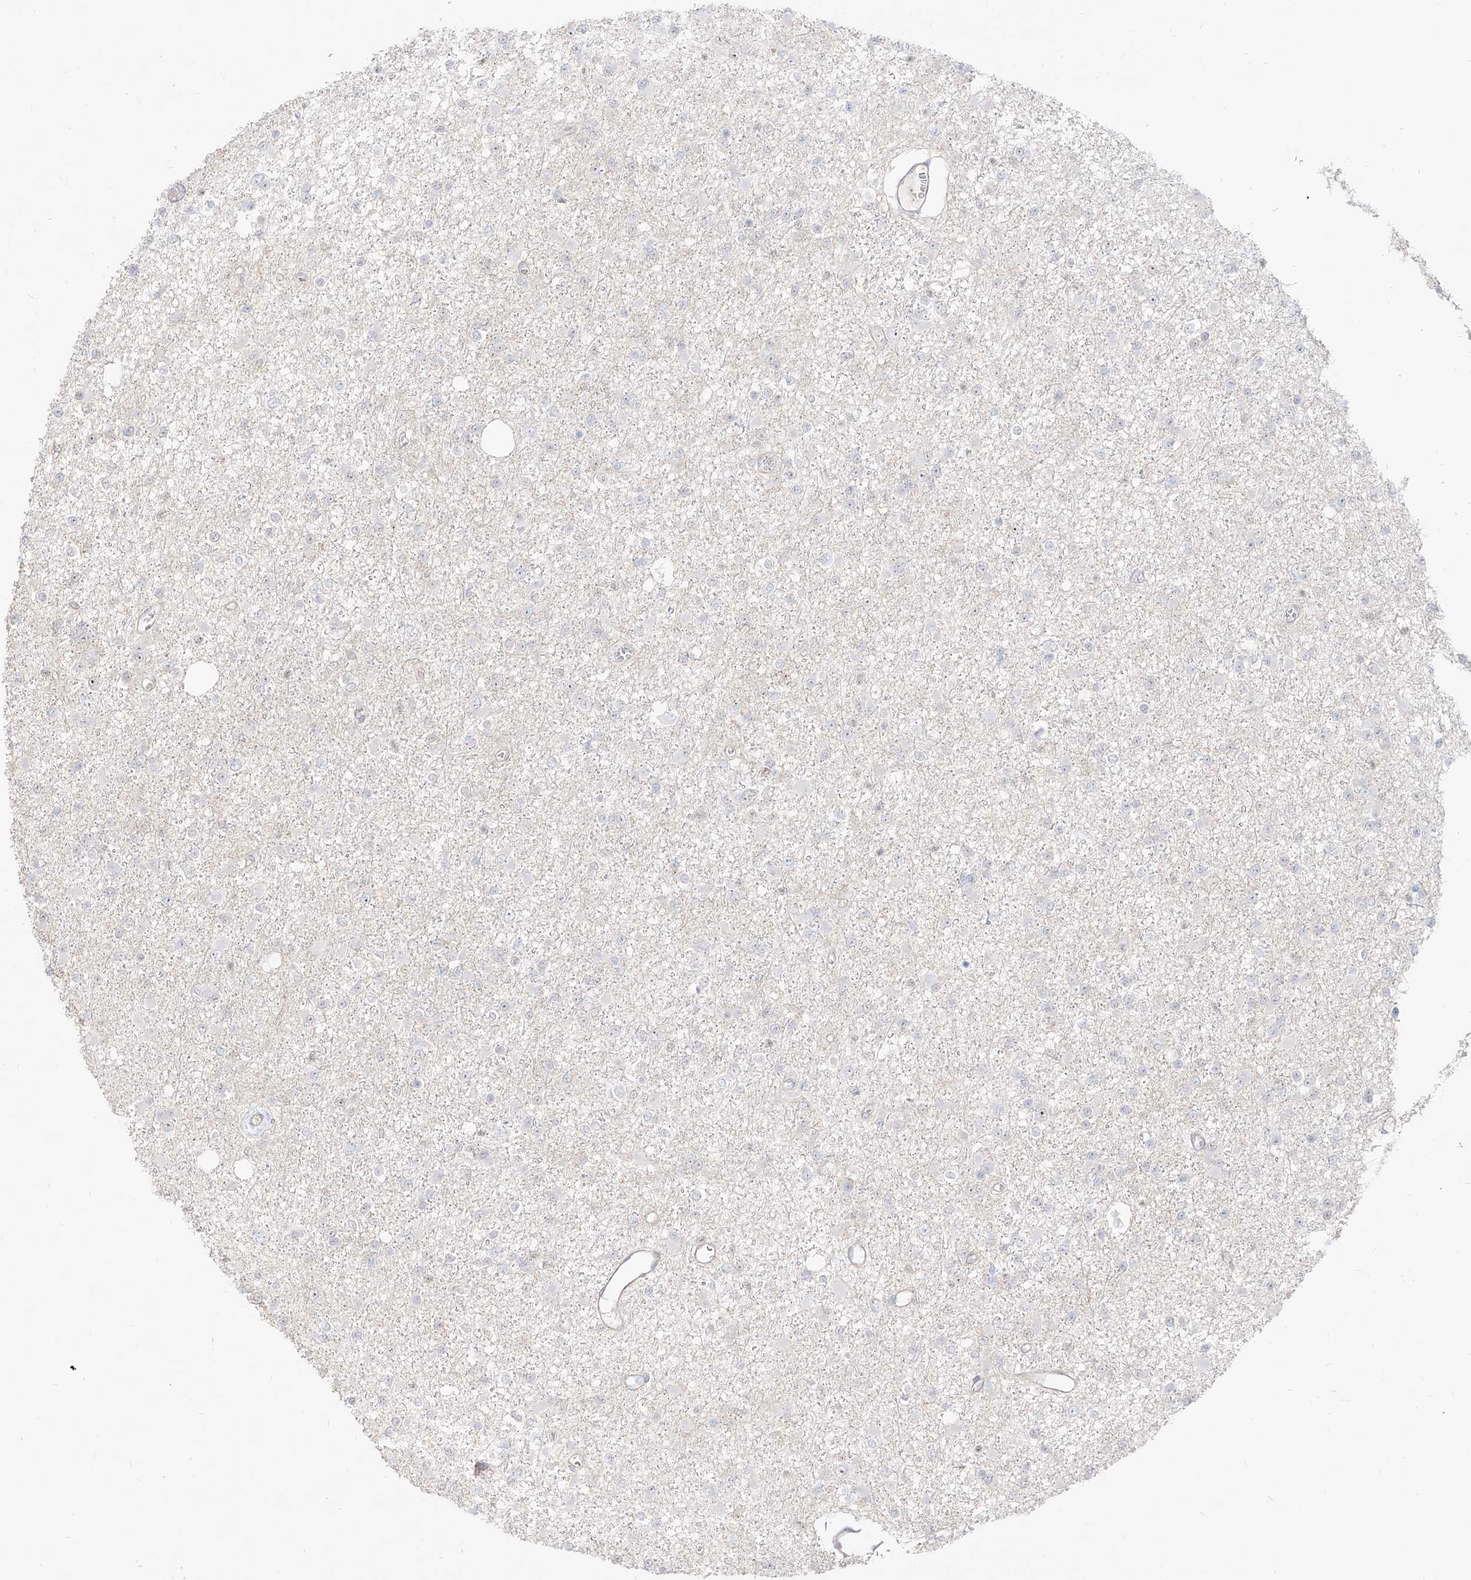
{"staining": {"intensity": "negative", "quantity": "none", "location": "none"}, "tissue": "glioma", "cell_type": "Tumor cells", "image_type": "cancer", "snomed": [{"axis": "morphology", "description": "Glioma, malignant, Low grade"}, {"axis": "topography", "description": "Brain"}], "caption": "Protein analysis of glioma demonstrates no significant staining in tumor cells.", "gene": "ZNF710", "patient": {"sex": "female", "age": 22}}